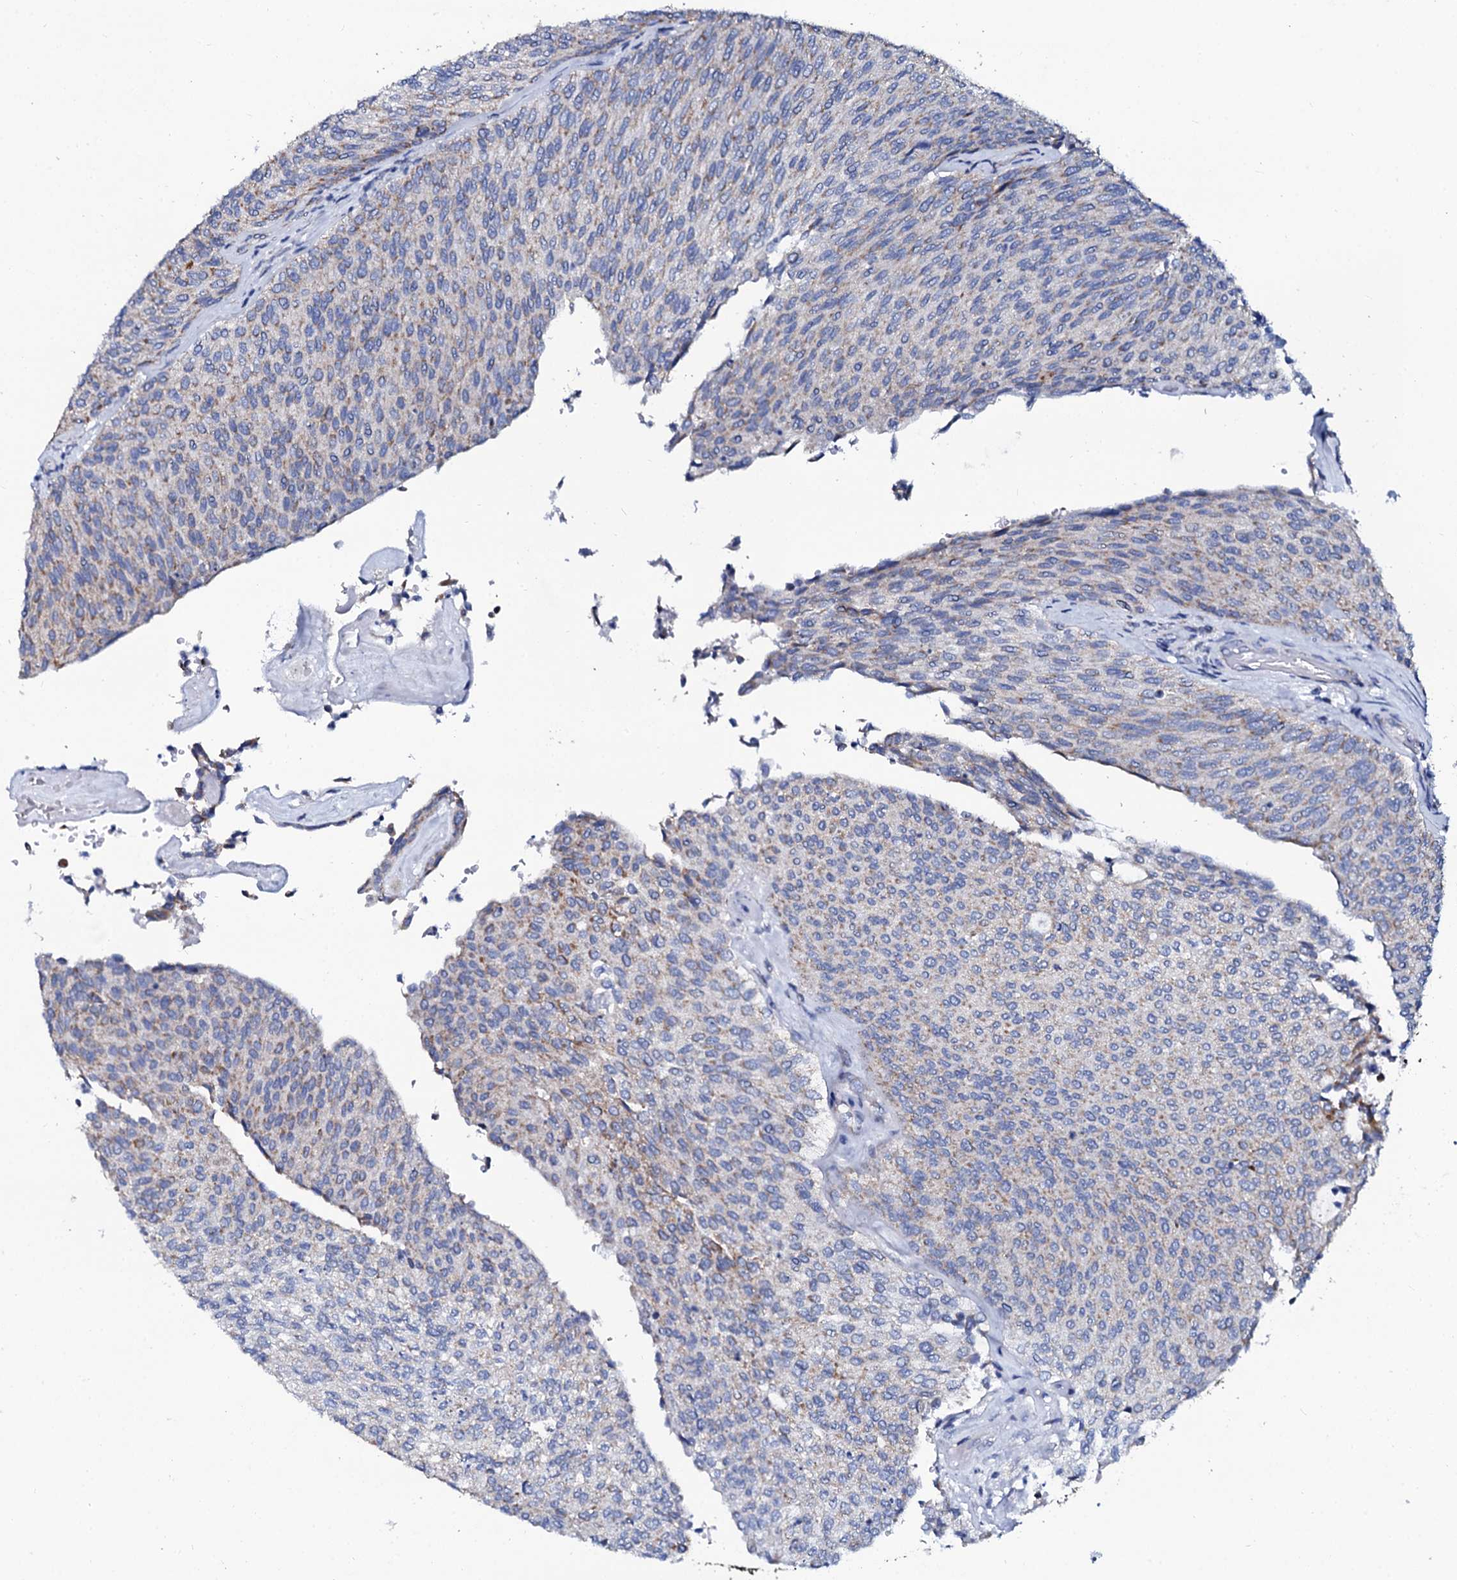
{"staining": {"intensity": "weak", "quantity": "25%-75%", "location": "cytoplasmic/membranous"}, "tissue": "urothelial cancer", "cell_type": "Tumor cells", "image_type": "cancer", "snomed": [{"axis": "morphology", "description": "Urothelial carcinoma, Low grade"}, {"axis": "topography", "description": "Urinary bladder"}], "caption": "Immunohistochemical staining of urothelial cancer displays low levels of weak cytoplasmic/membranous staining in approximately 25%-75% of tumor cells. Nuclei are stained in blue.", "gene": "SLC37A4", "patient": {"sex": "female", "age": 79}}